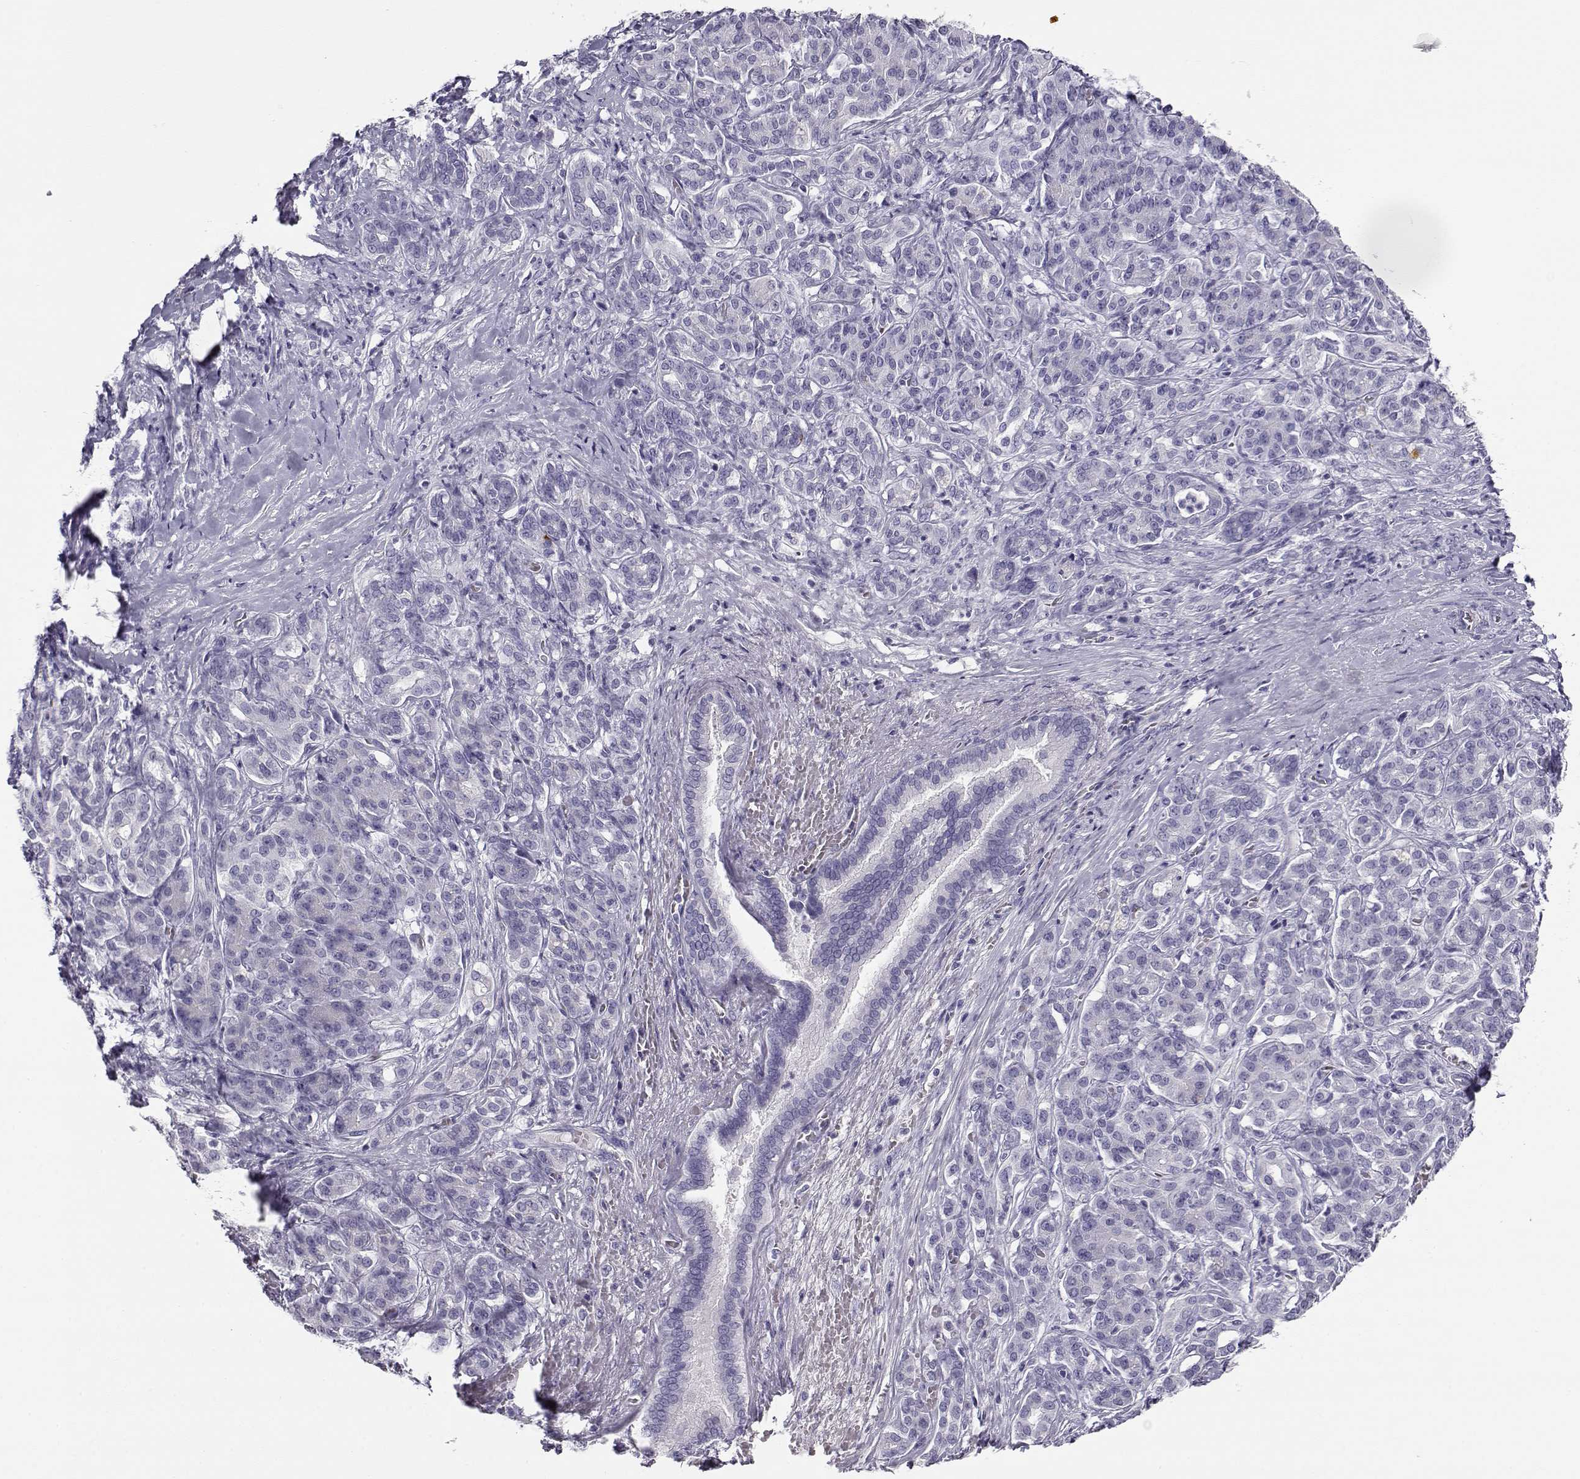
{"staining": {"intensity": "negative", "quantity": "none", "location": "none"}, "tissue": "pancreatic cancer", "cell_type": "Tumor cells", "image_type": "cancer", "snomed": [{"axis": "morphology", "description": "Normal tissue, NOS"}, {"axis": "morphology", "description": "Inflammation, NOS"}, {"axis": "morphology", "description": "Adenocarcinoma, NOS"}, {"axis": "topography", "description": "Pancreas"}], "caption": "Immunohistochemistry (IHC) image of human pancreatic adenocarcinoma stained for a protein (brown), which reveals no staining in tumor cells. (DAB (3,3'-diaminobenzidine) immunohistochemistry (IHC) visualized using brightfield microscopy, high magnification).", "gene": "RHOXF2", "patient": {"sex": "male", "age": 57}}